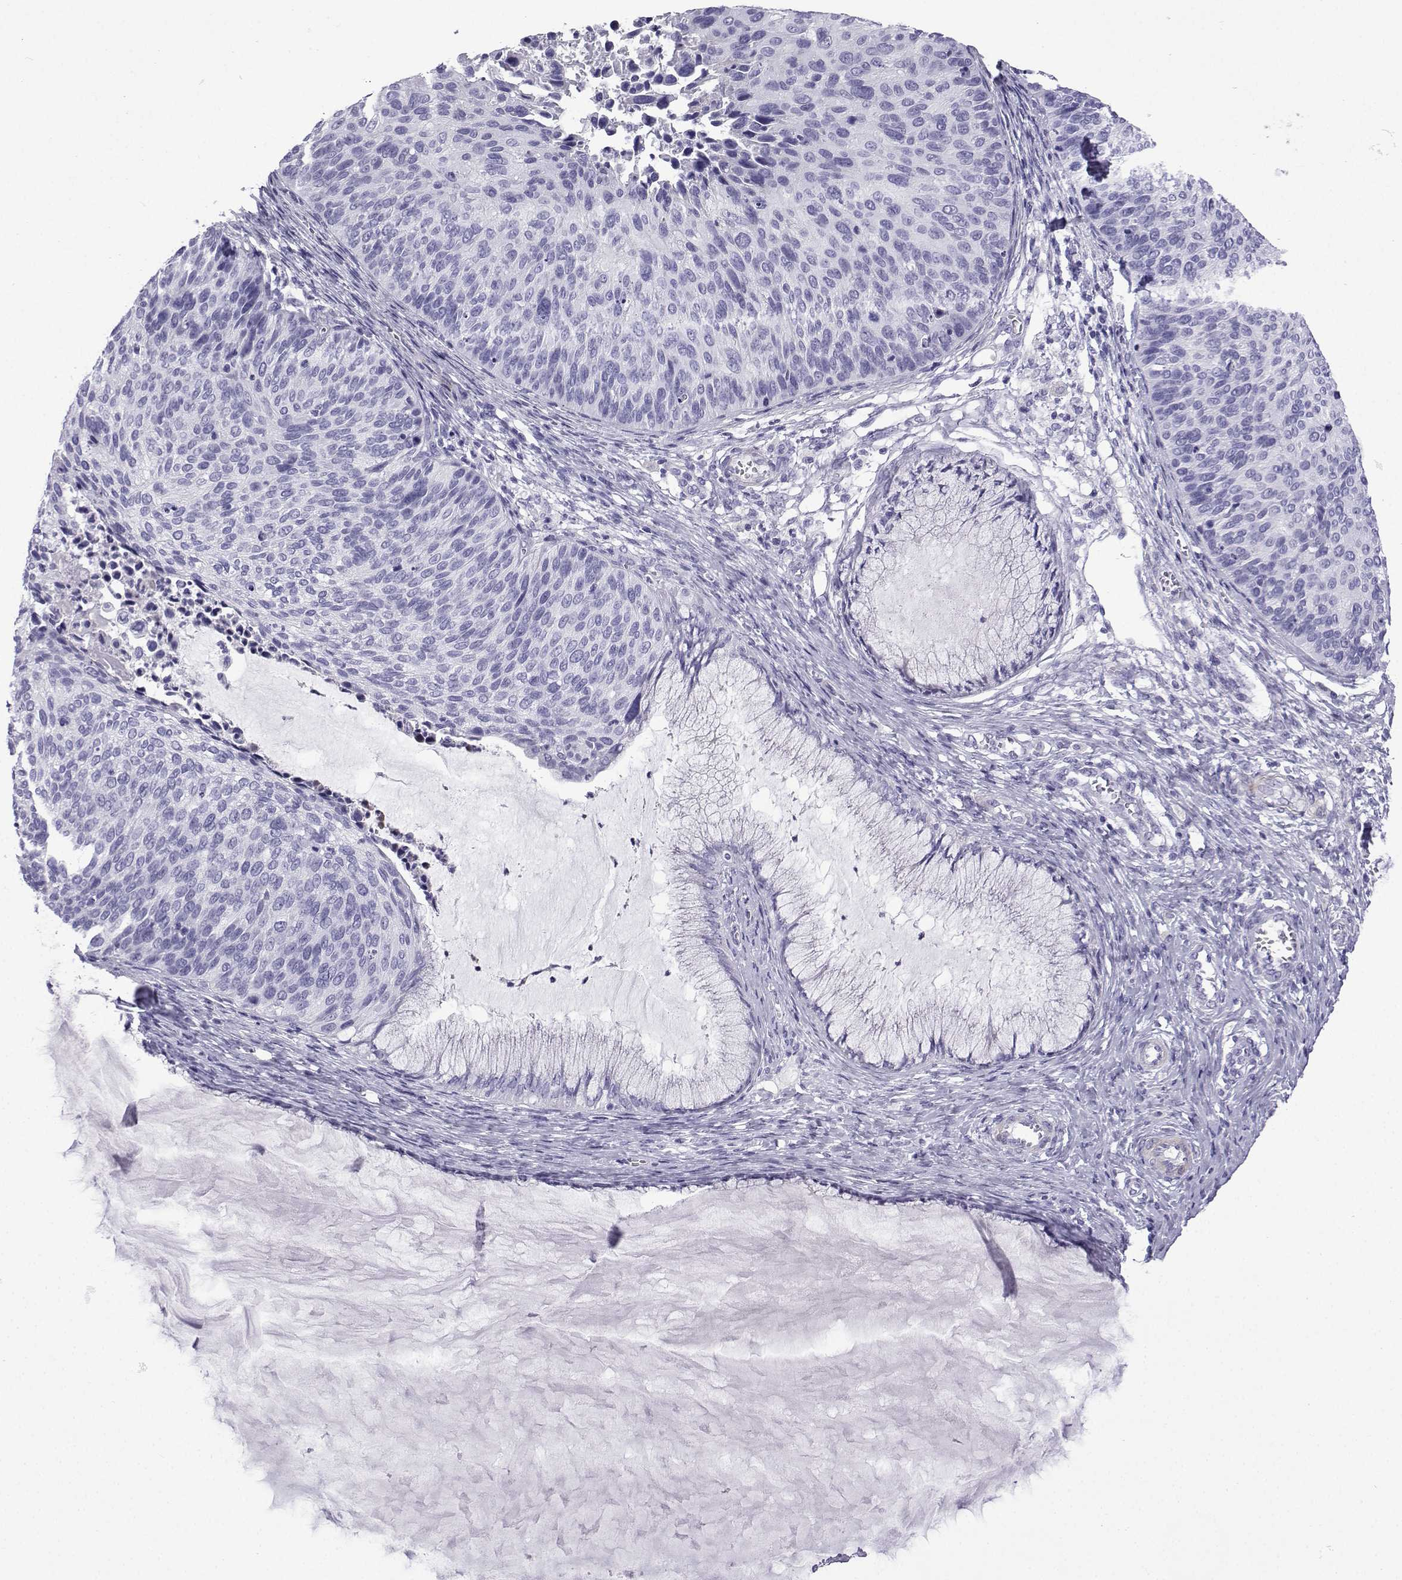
{"staining": {"intensity": "negative", "quantity": "none", "location": "none"}, "tissue": "cervical cancer", "cell_type": "Tumor cells", "image_type": "cancer", "snomed": [{"axis": "morphology", "description": "Squamous cell carcinoma, NOS"}, {"axis": "topography", "description": "Cervix"}], "caption": "Immunohistochemistry of human cervical squamous cell carcinoma shows no positivity in tumor cells. (Brightfield microscopy of DAB (3,3'-diaminobenzidine) IHC at high magnification).", "gene": "KCNF1", "patient": {"sex": "female", "age": 36}}